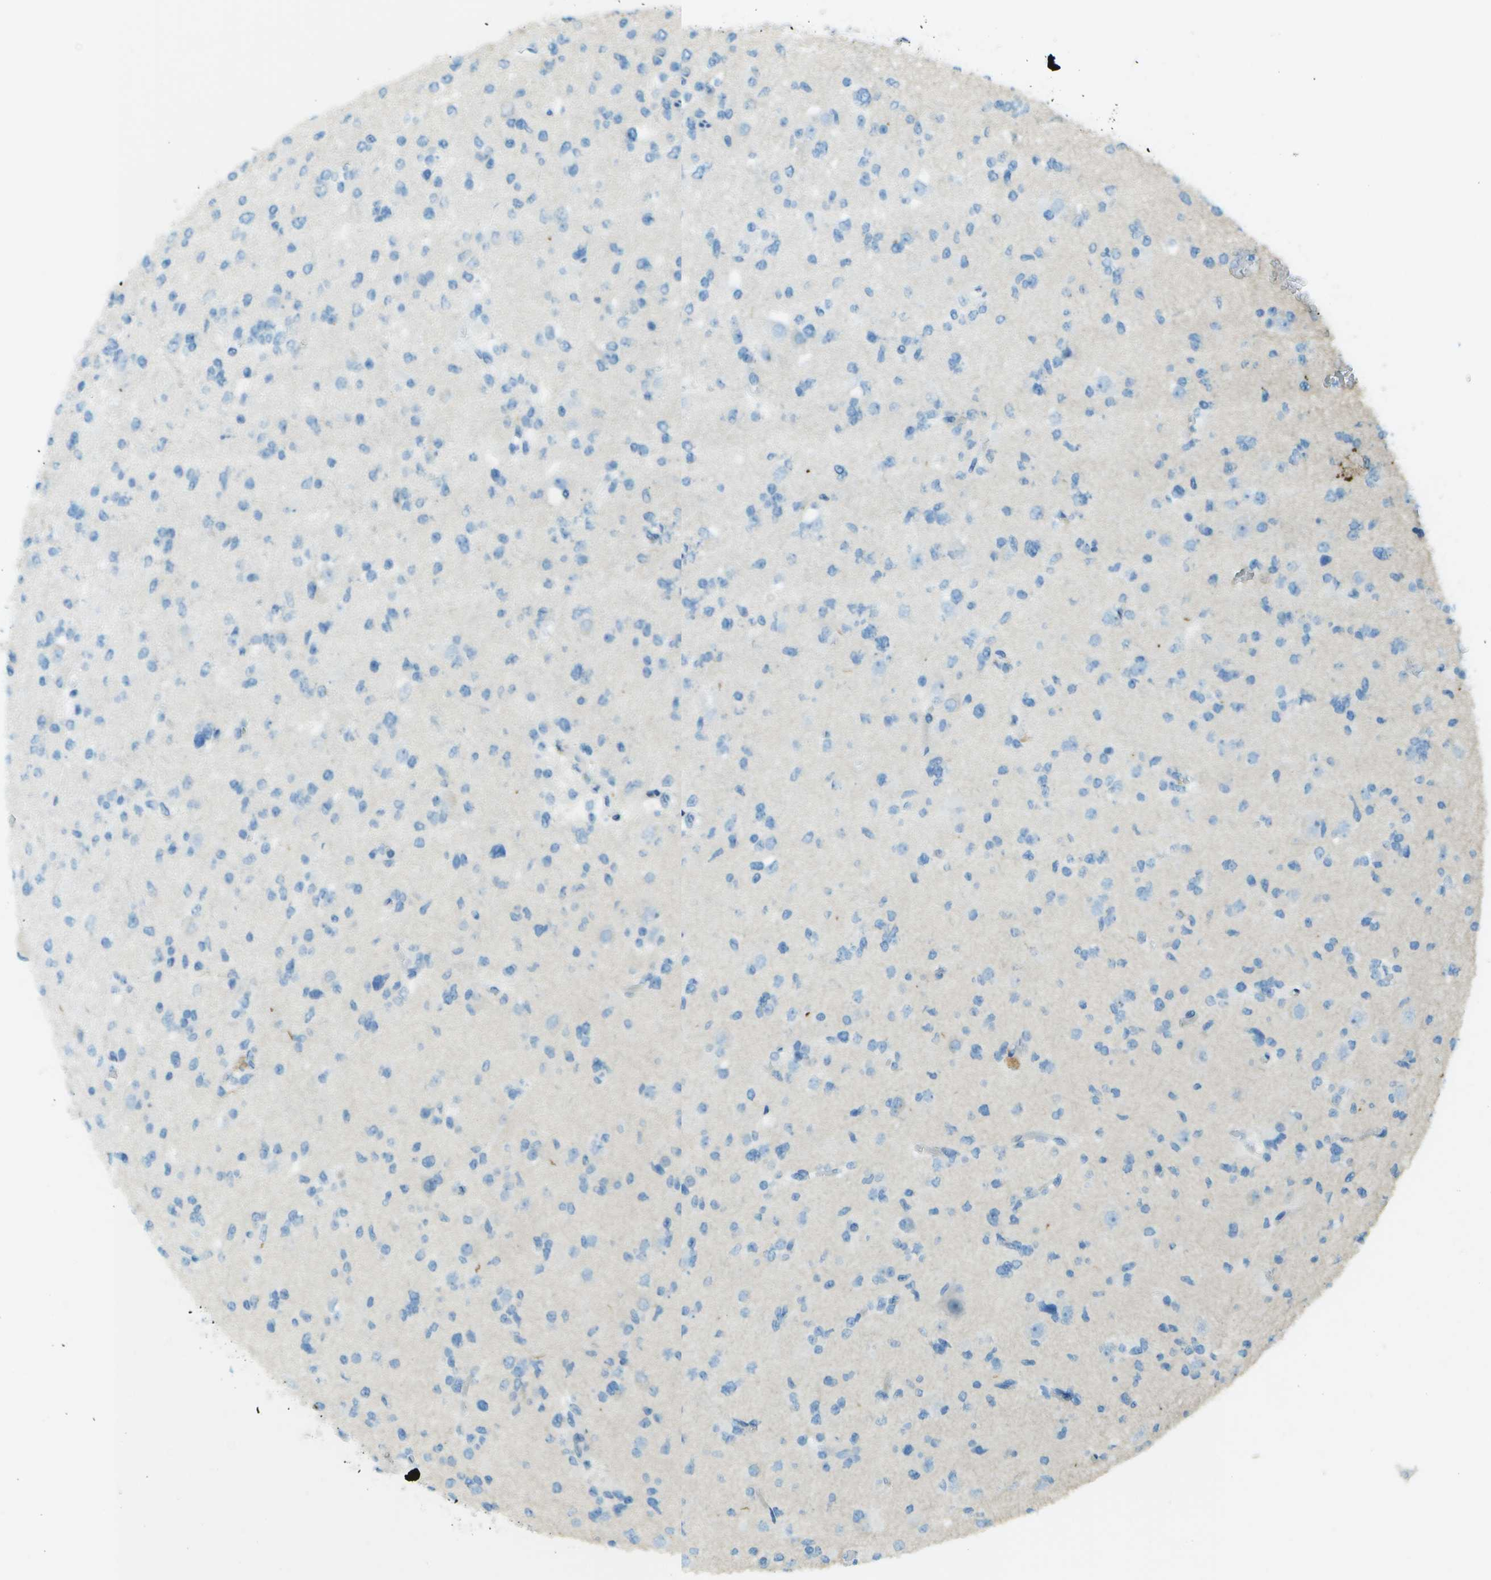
{"staining": {"intensity": "negative", "quantity": "none", "location": "none"}, "tissue": "glioma", "cell_type": "Tumor cells", "image_type": "cancer", "snomed": [{"axis": "morphology", "description": "Glioma, malignant, Low grade"}, {"axis": "topography", "description": "Brain"}], "caption": "There is no significant positivity in tumor cells of low-grade glioma (malignant).", "gene": "LGI2", "patient": {"sex": "female", "age": 22}}